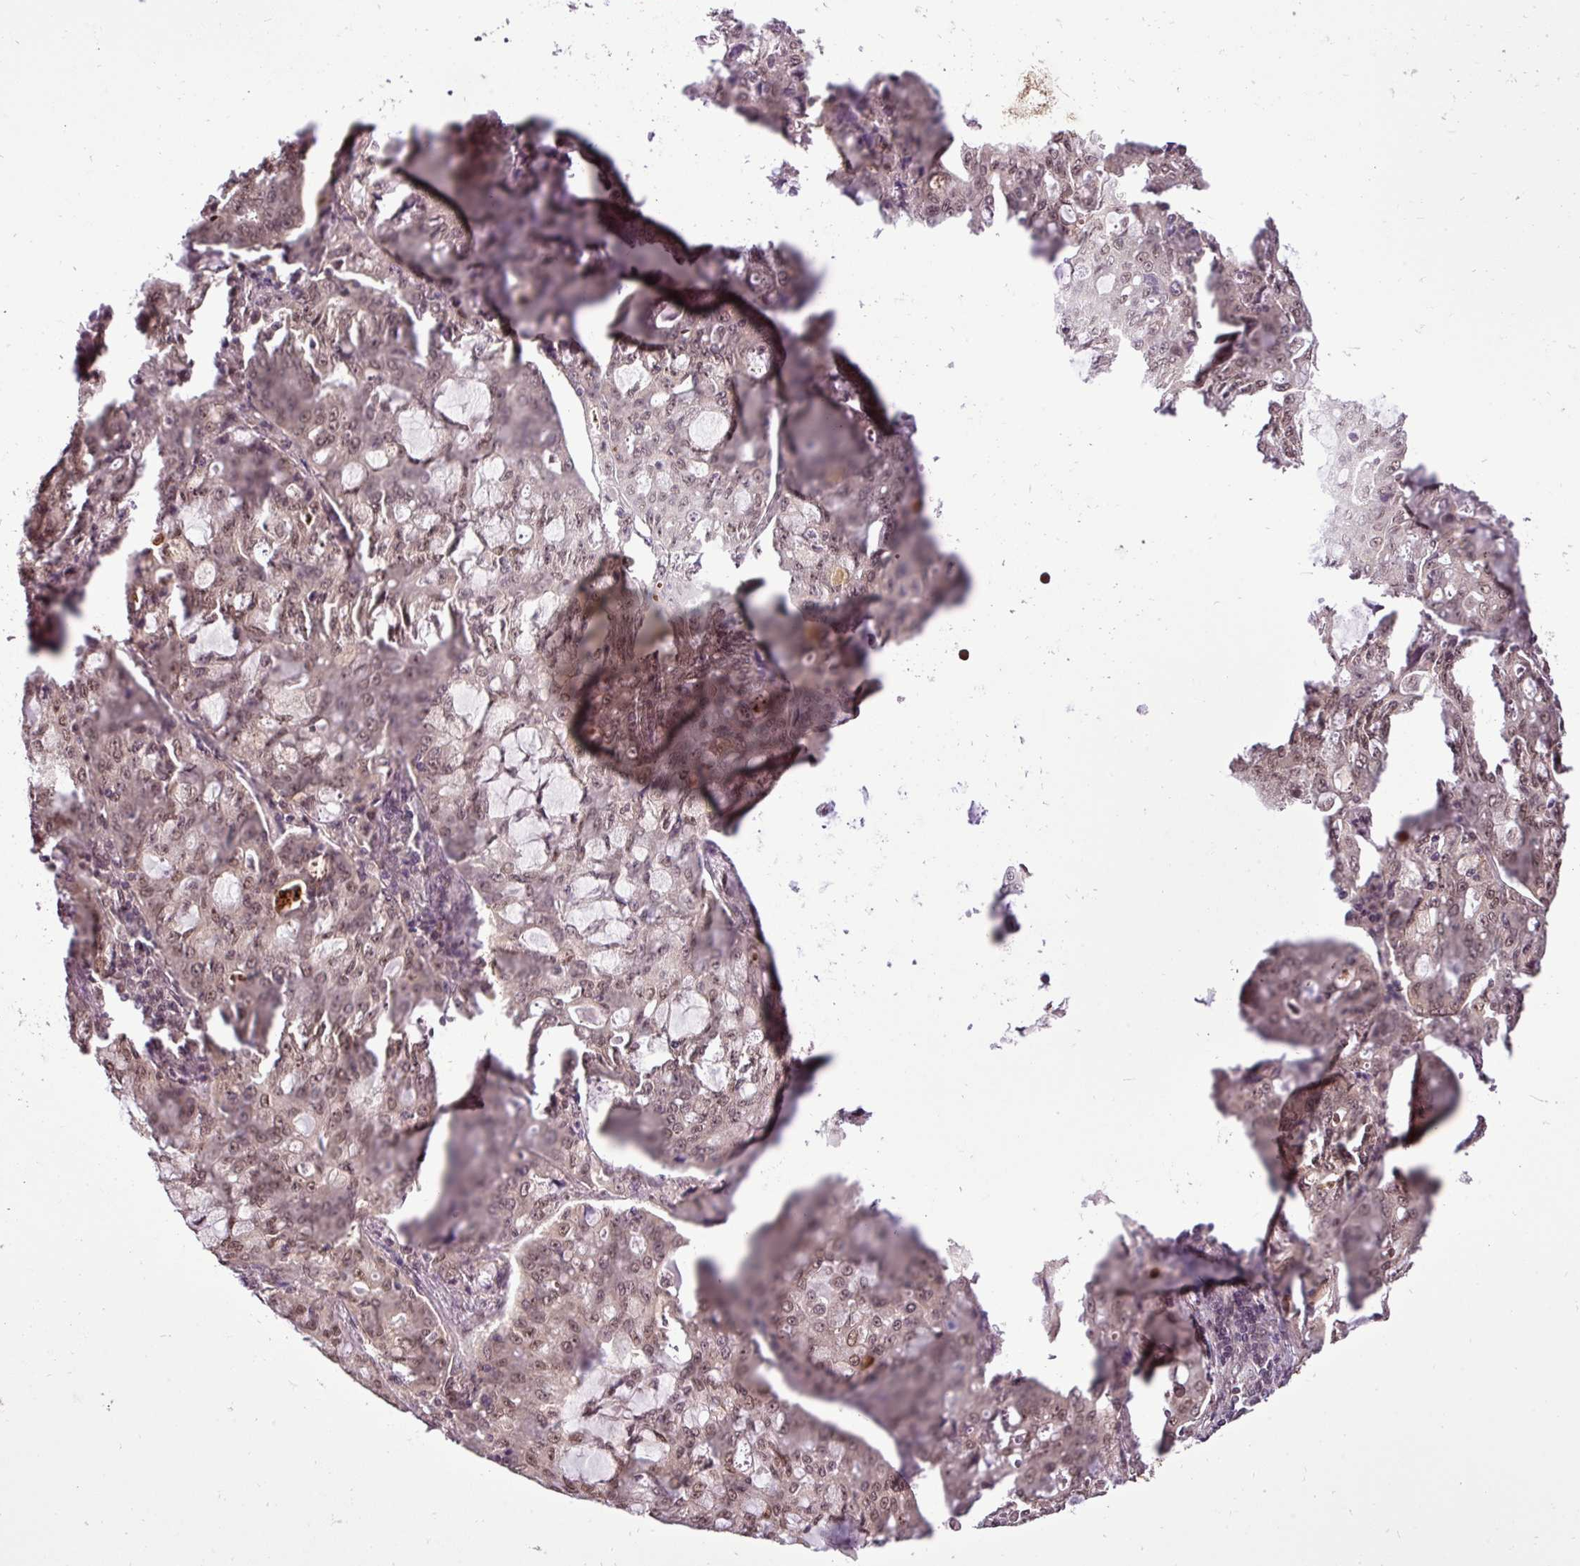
{"staining": {"intensity": "moderate", "quantity": ">75%", "location": "nuclear"}, "tissue": "lung cancer", "cell_type": "Tumor cells", "image_type": "cancer", "snomed": [{"axis": "morphology", "description": "Adenocarcinoma, NOS"}, {"axis": "topography", "description": "Lung"}], "caption": "The photomicrograph displays staining of lung cancer, revealing moderate nuclear protein positivity (brown color) within tumor cells.", "gene": "MFHAS1", "patient": {"sex": "female", "age": 44}}